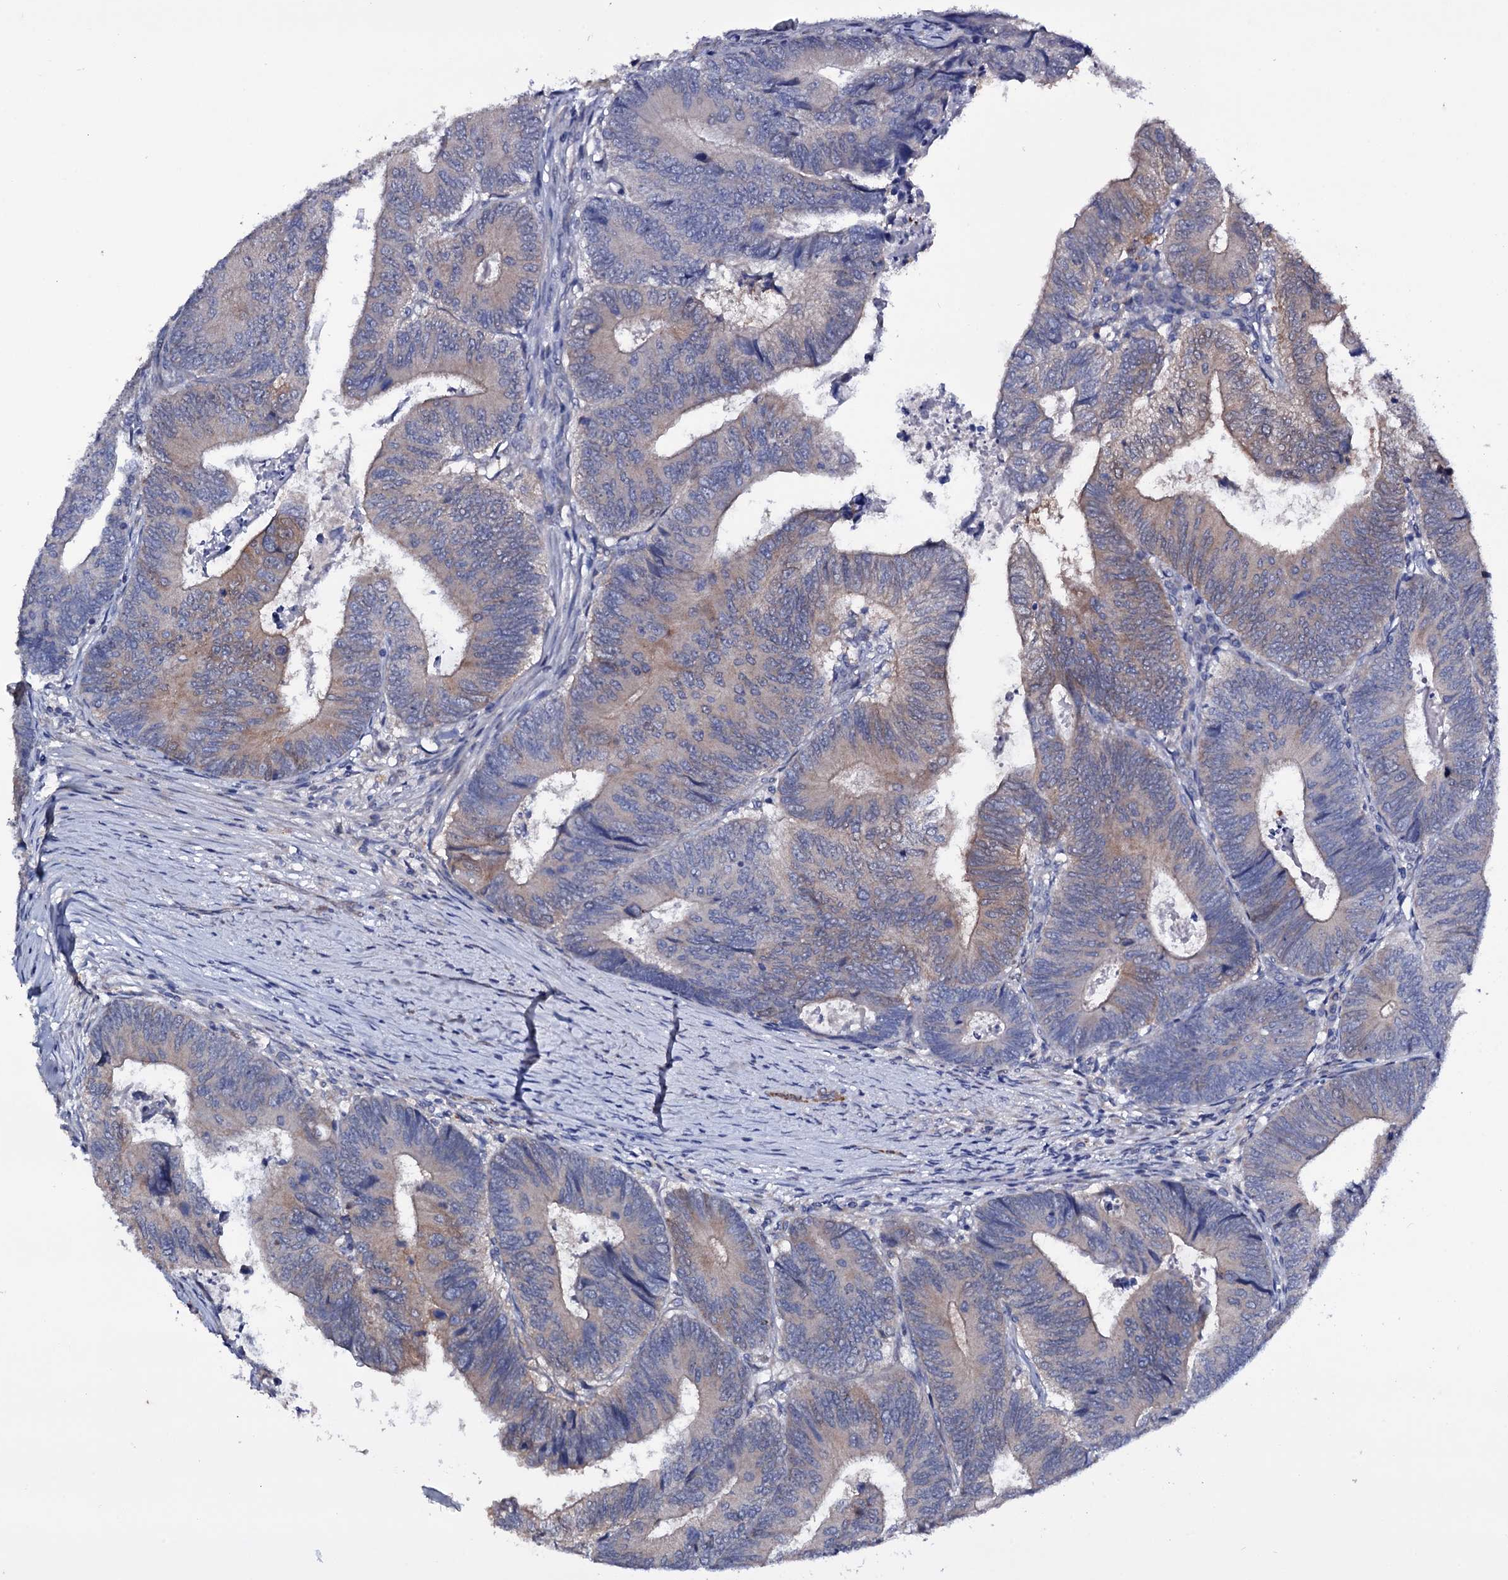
{"staining": {"intensity": "weak", "quantity": "<25%", "location": "cytoplasmic/membranous"}, "tissue": "colorectal cancer", "cell_type": "Tumor cells", "image_type": "cancer", "snomed": [{"axis": "morphology", "description": "Adenocarcinoma, NOS"}, {"axis": "topography", "description": "Colon"}], "caption": "The photomicrograph shows no staining of tumor cells in colorectal adenocarcinoma.", "gene": "BCL2L14", "patient": {"sex": "female", "age": 67}}